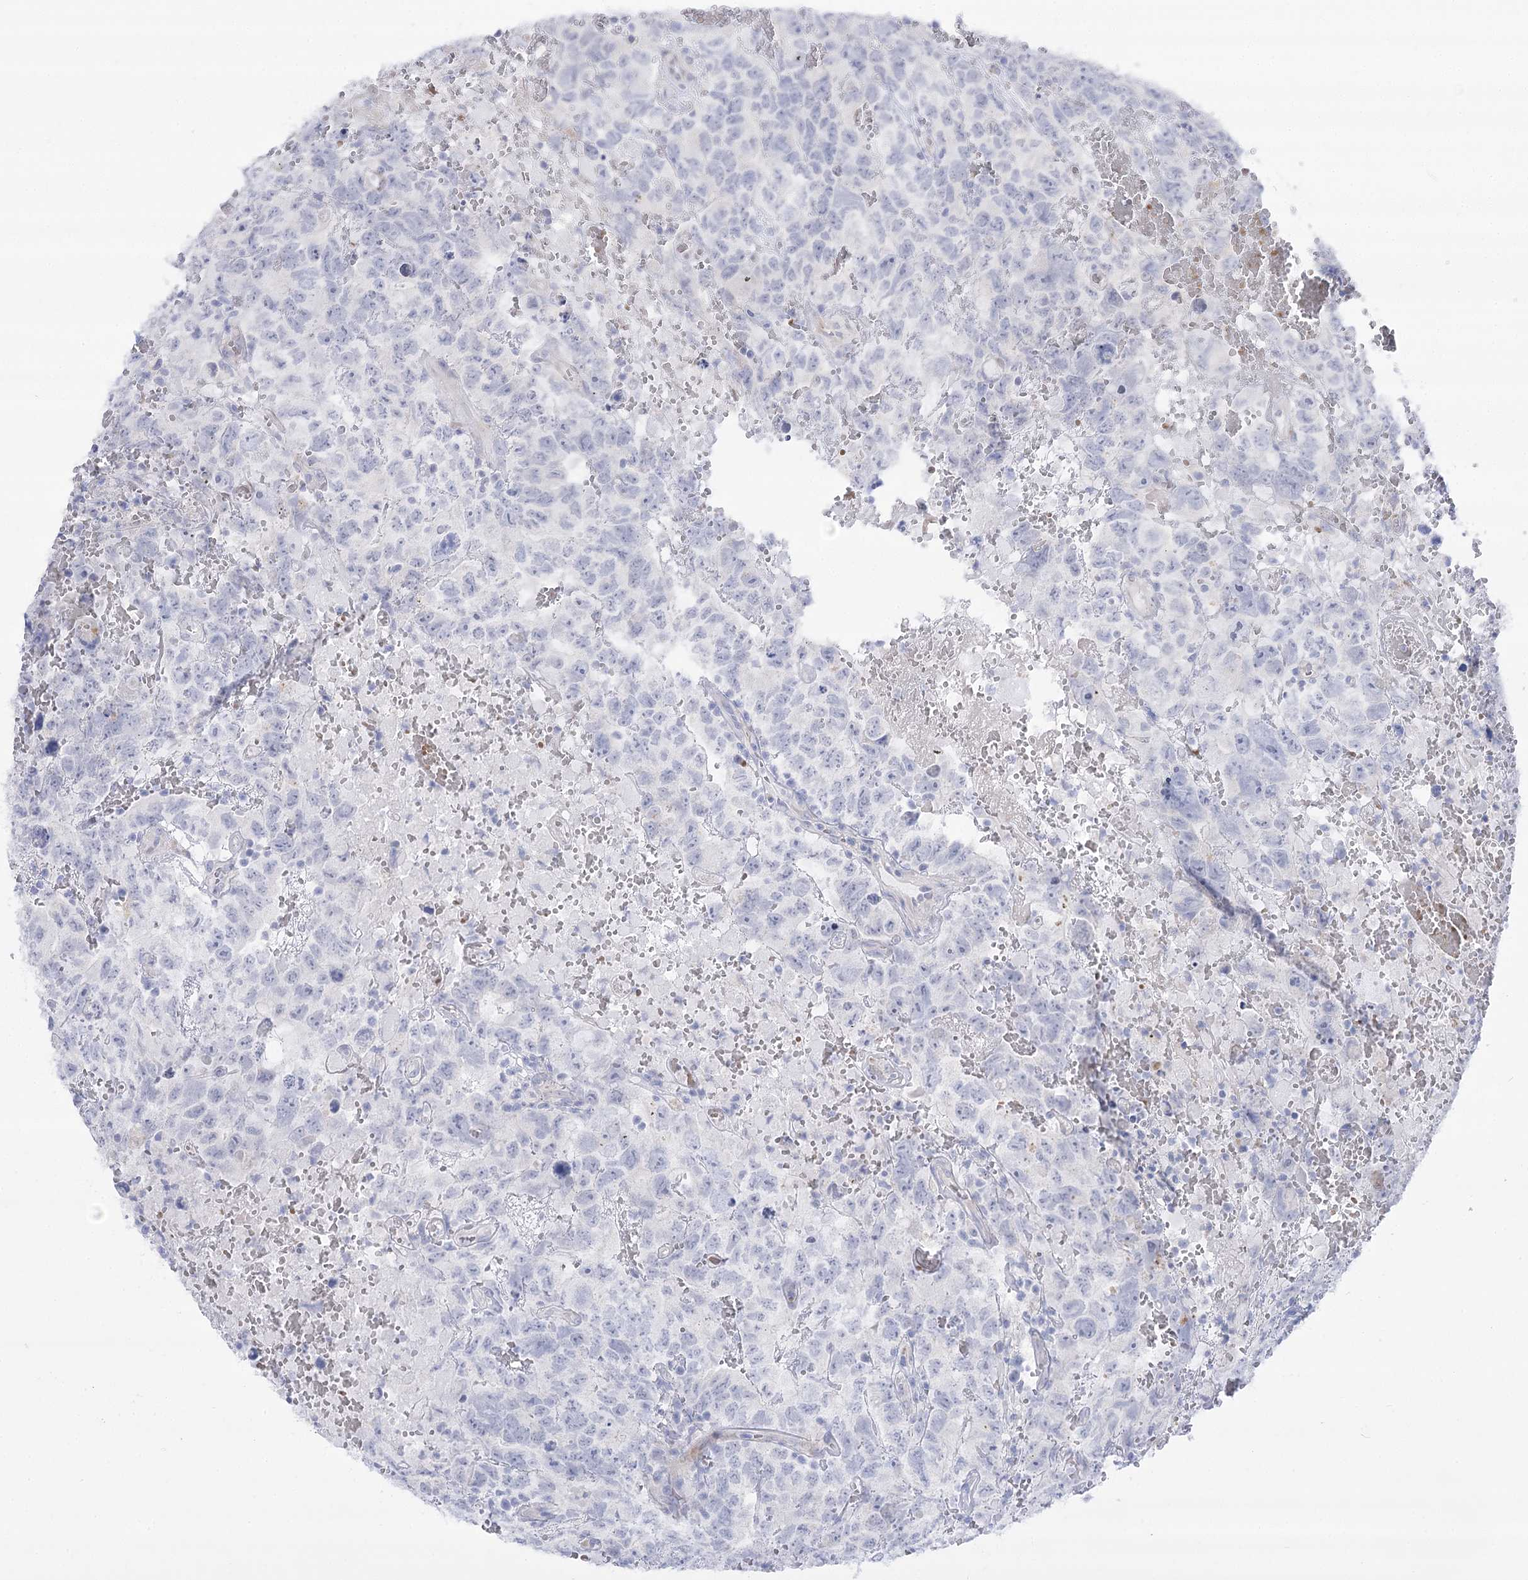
{"staining": {"intensity": "negative", "quantity": "none", "location": "none"}, "tissue": "testis cancer", "cell_type": "Tumor cells", "image_type": "cancer", "snomed": [{"axis": "morphology", "description": "Carcinoma, Embryonal, NOS"}, {"axis": "topography", "description": "Testis"}], "caption": "There is no significant expression in tumor cells of embryonal carcinoma (testis).", "gene": "SIAE", "patient": {"sex": "male", "age": 45}}